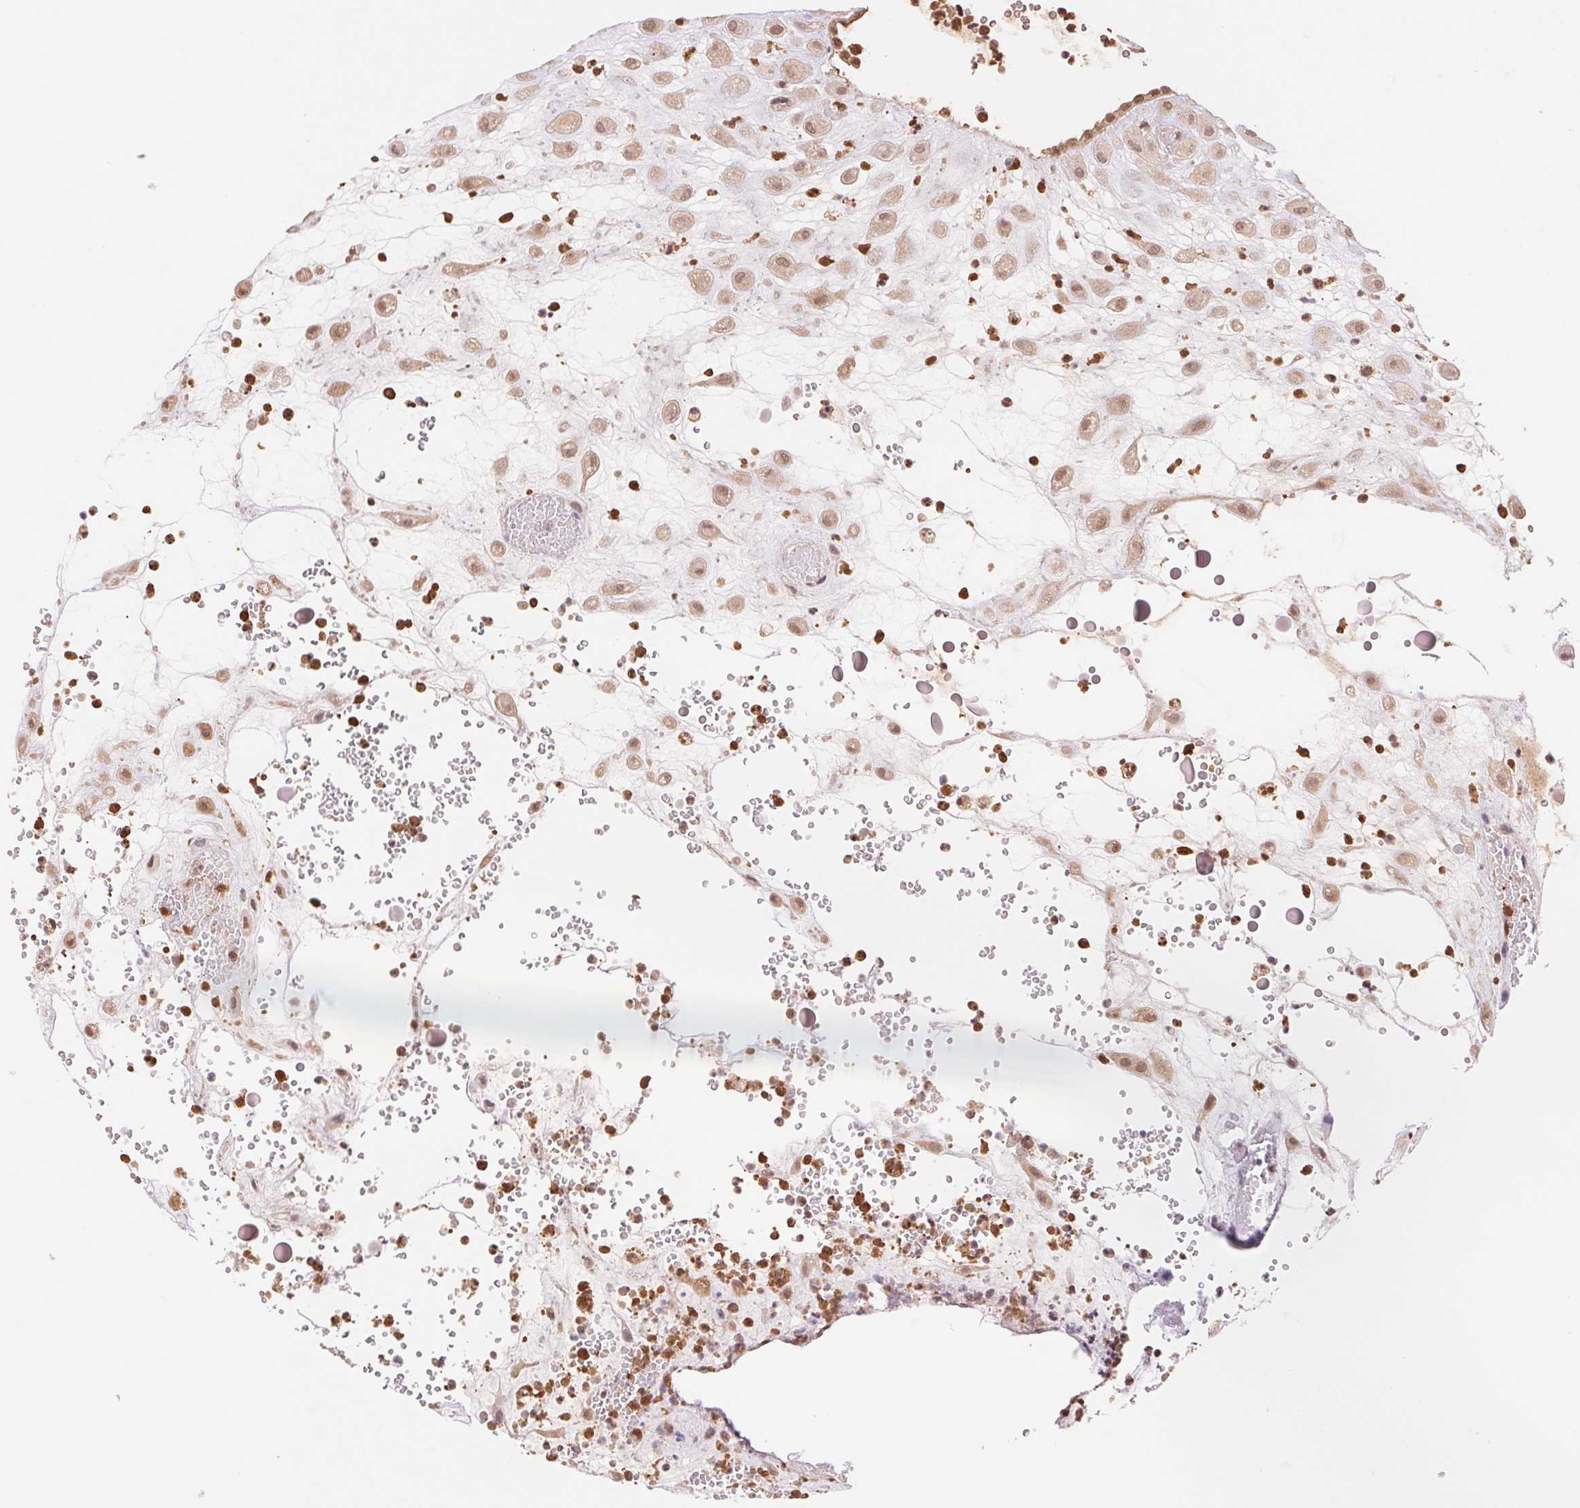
{"staining": {"intensity": "weak", "quantity": ">75%", "location": "cytoplasmic/membranous,nuclear"}, "tissue": "placenta", "cell_type": "Decidual cells", "image_type": "normal", "snomed": [{"axis": "morphology", "description": "Normal tissue, NOS"}, {"axis": "topography", "description": "Placenta"}], "caption": "Normal placenta was stained to show a protein in brown. There is low levels of weak cytoplasmic/membranous,nuclear expression in about >75% of decidual cells. (IHC, brightfield microscopy, high magnification).", "gene": "CDC123", "patient": {"sex": "female", "age": 24}}